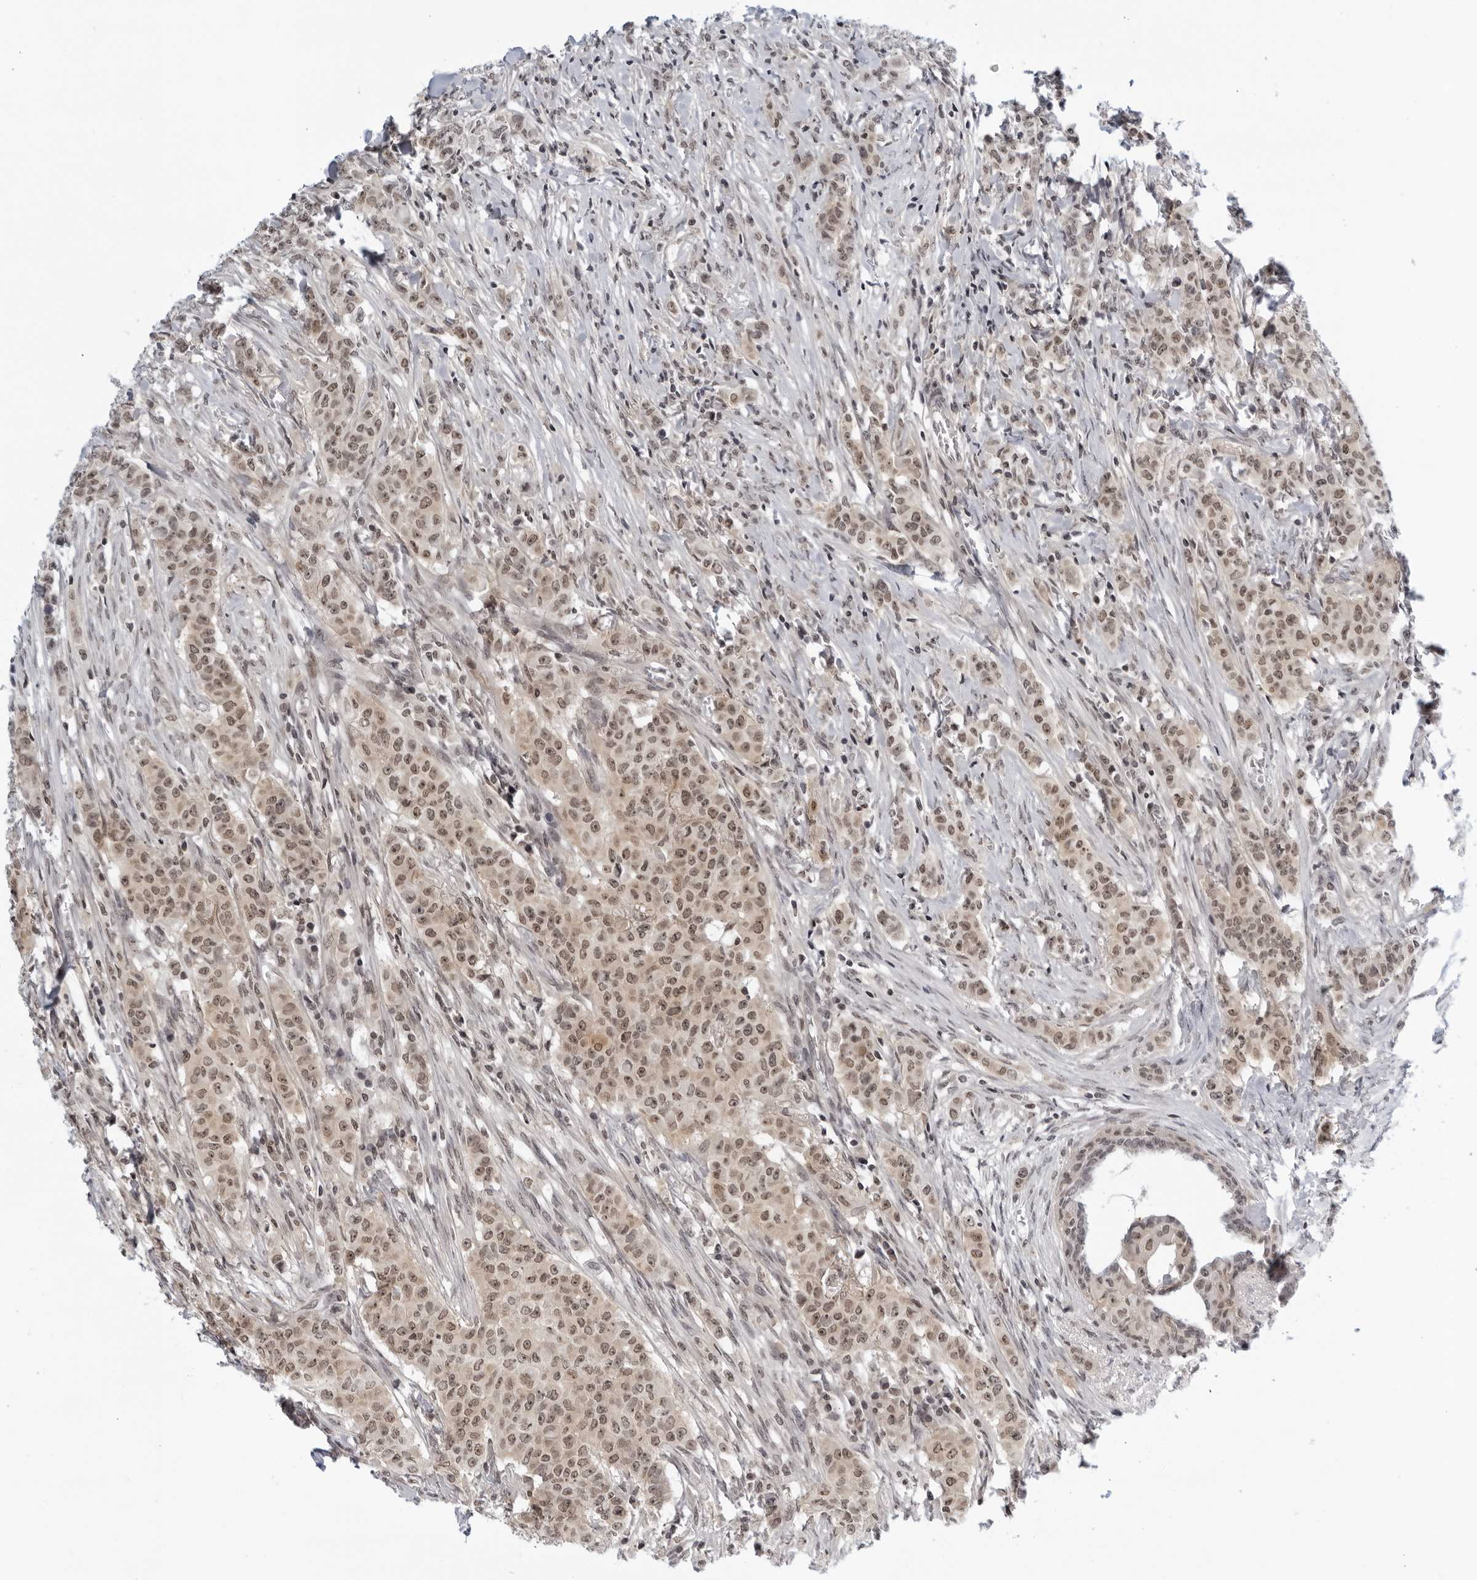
{"staining": {"intensity": "moderate", "quantity": ">75%", "location": "nuclear"}, "tissue": "breast cancer", "cell_type": "Tumor cells", "image_type": "cancer", "snomed": [{"axis": "morphology", "description": "Duct carcinoma"}, {"axis": "topography", "description": "Breast"}], "caption": "Immunohistochemical staining of human infiltrating ductal carcinoma (breast) demonstrates medium levels of moderate nuclear staining in about >75% of tumor cells.", "gene": "CC2D1B", "patient": {"sex": "female", "age": 40}}